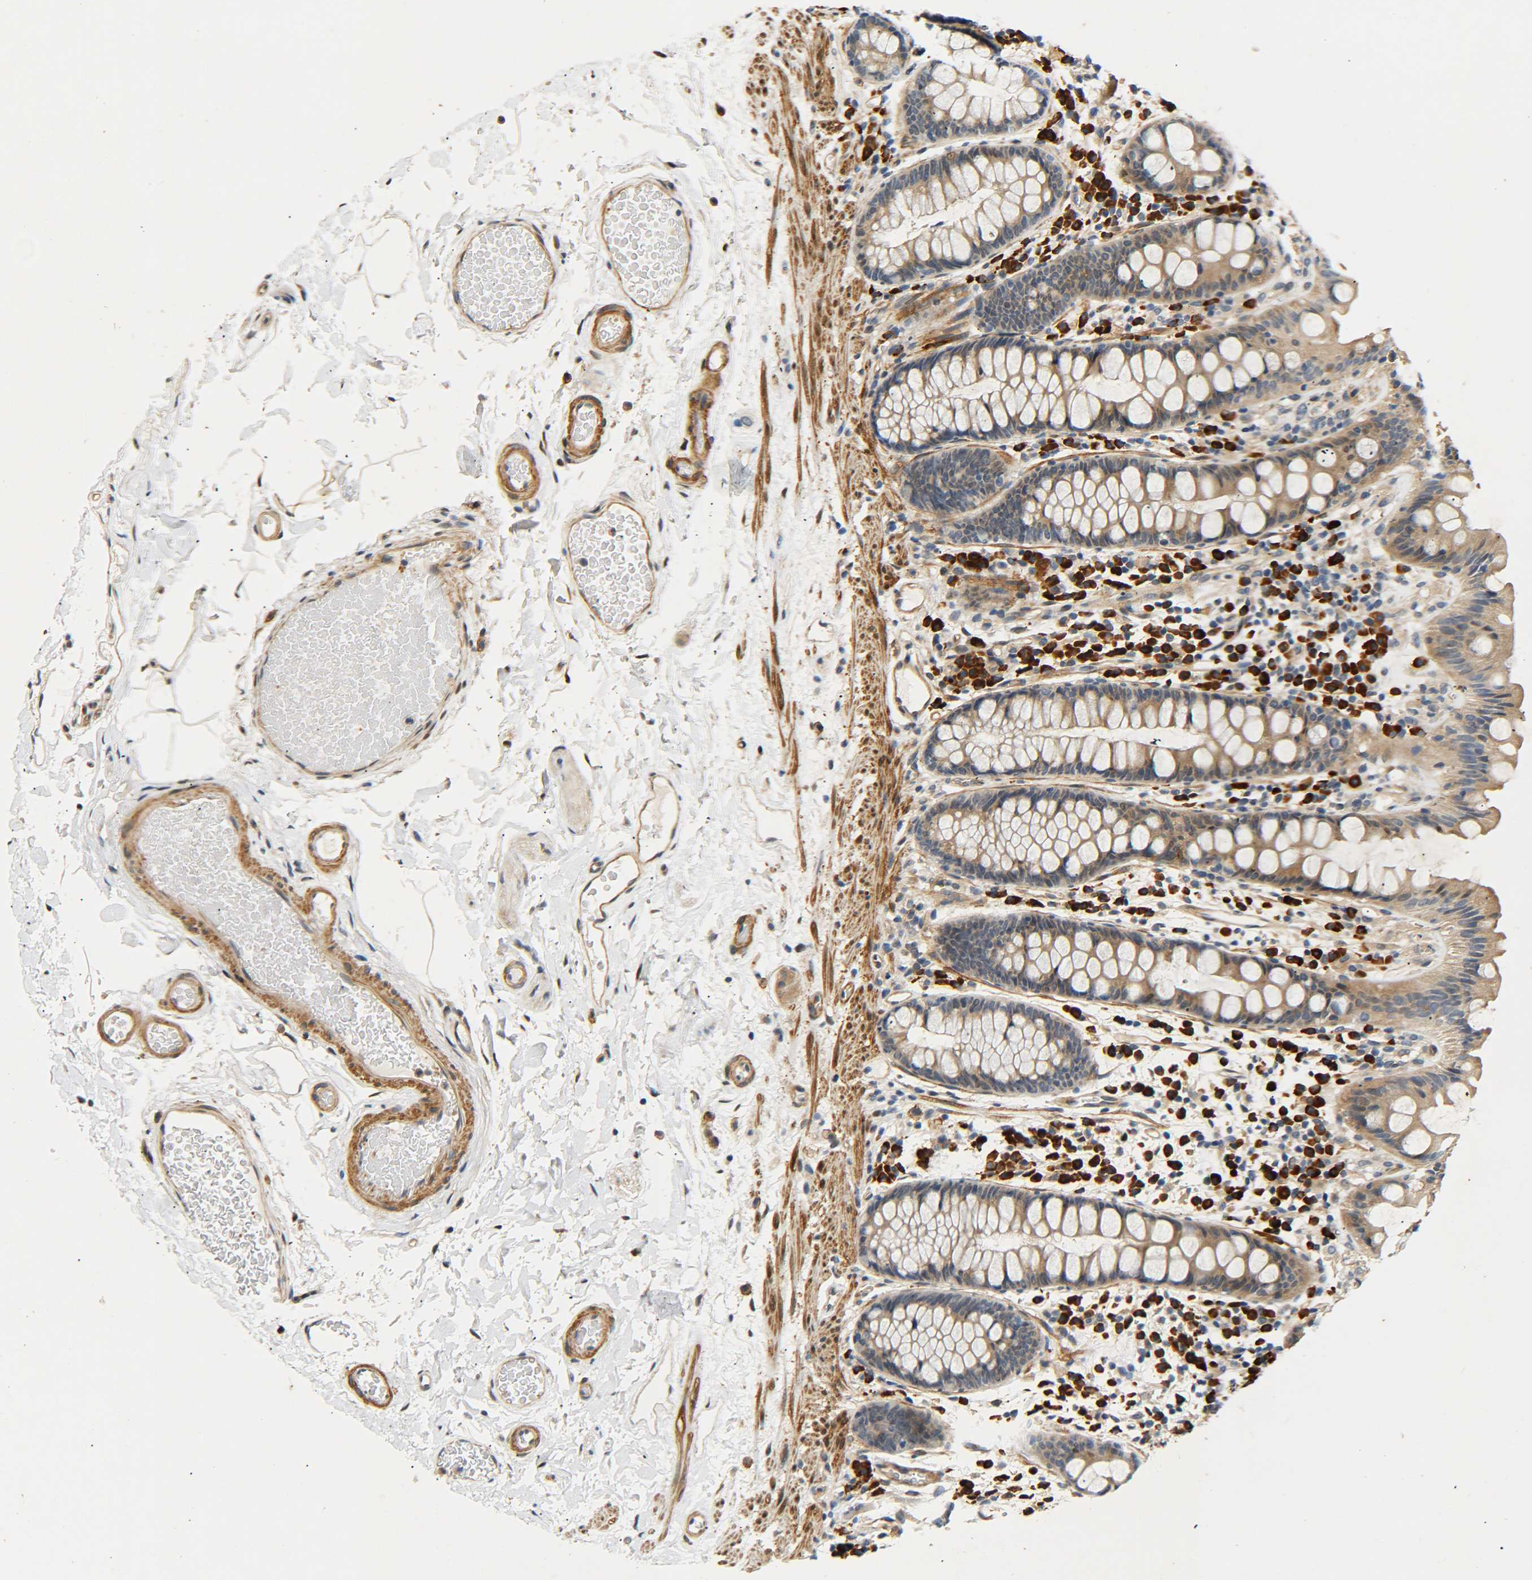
{"staining": {"intensity": "moderate", "quantity": ">75%", "location": "cytoplasmic/membranous"}, "tissue": "colon", "cell_type": "Endothelial cells", "image_type": "normal", "snomed": [{"axis": "morphology", "description": "Normal tissue, NOS"}, {"axis": "topography", "description": "Colon"}], "caption": "Colon stained with DAB immunohistochemistry displays medium levels of moderate cytoplasmic/membranous expression in approximately >75% of endothelial cells. (brown staining indicates protein expression, while blue staining denotes nuclei).", "gene": "MEIS1", "patient": {"sex": "female", "age": 80}}